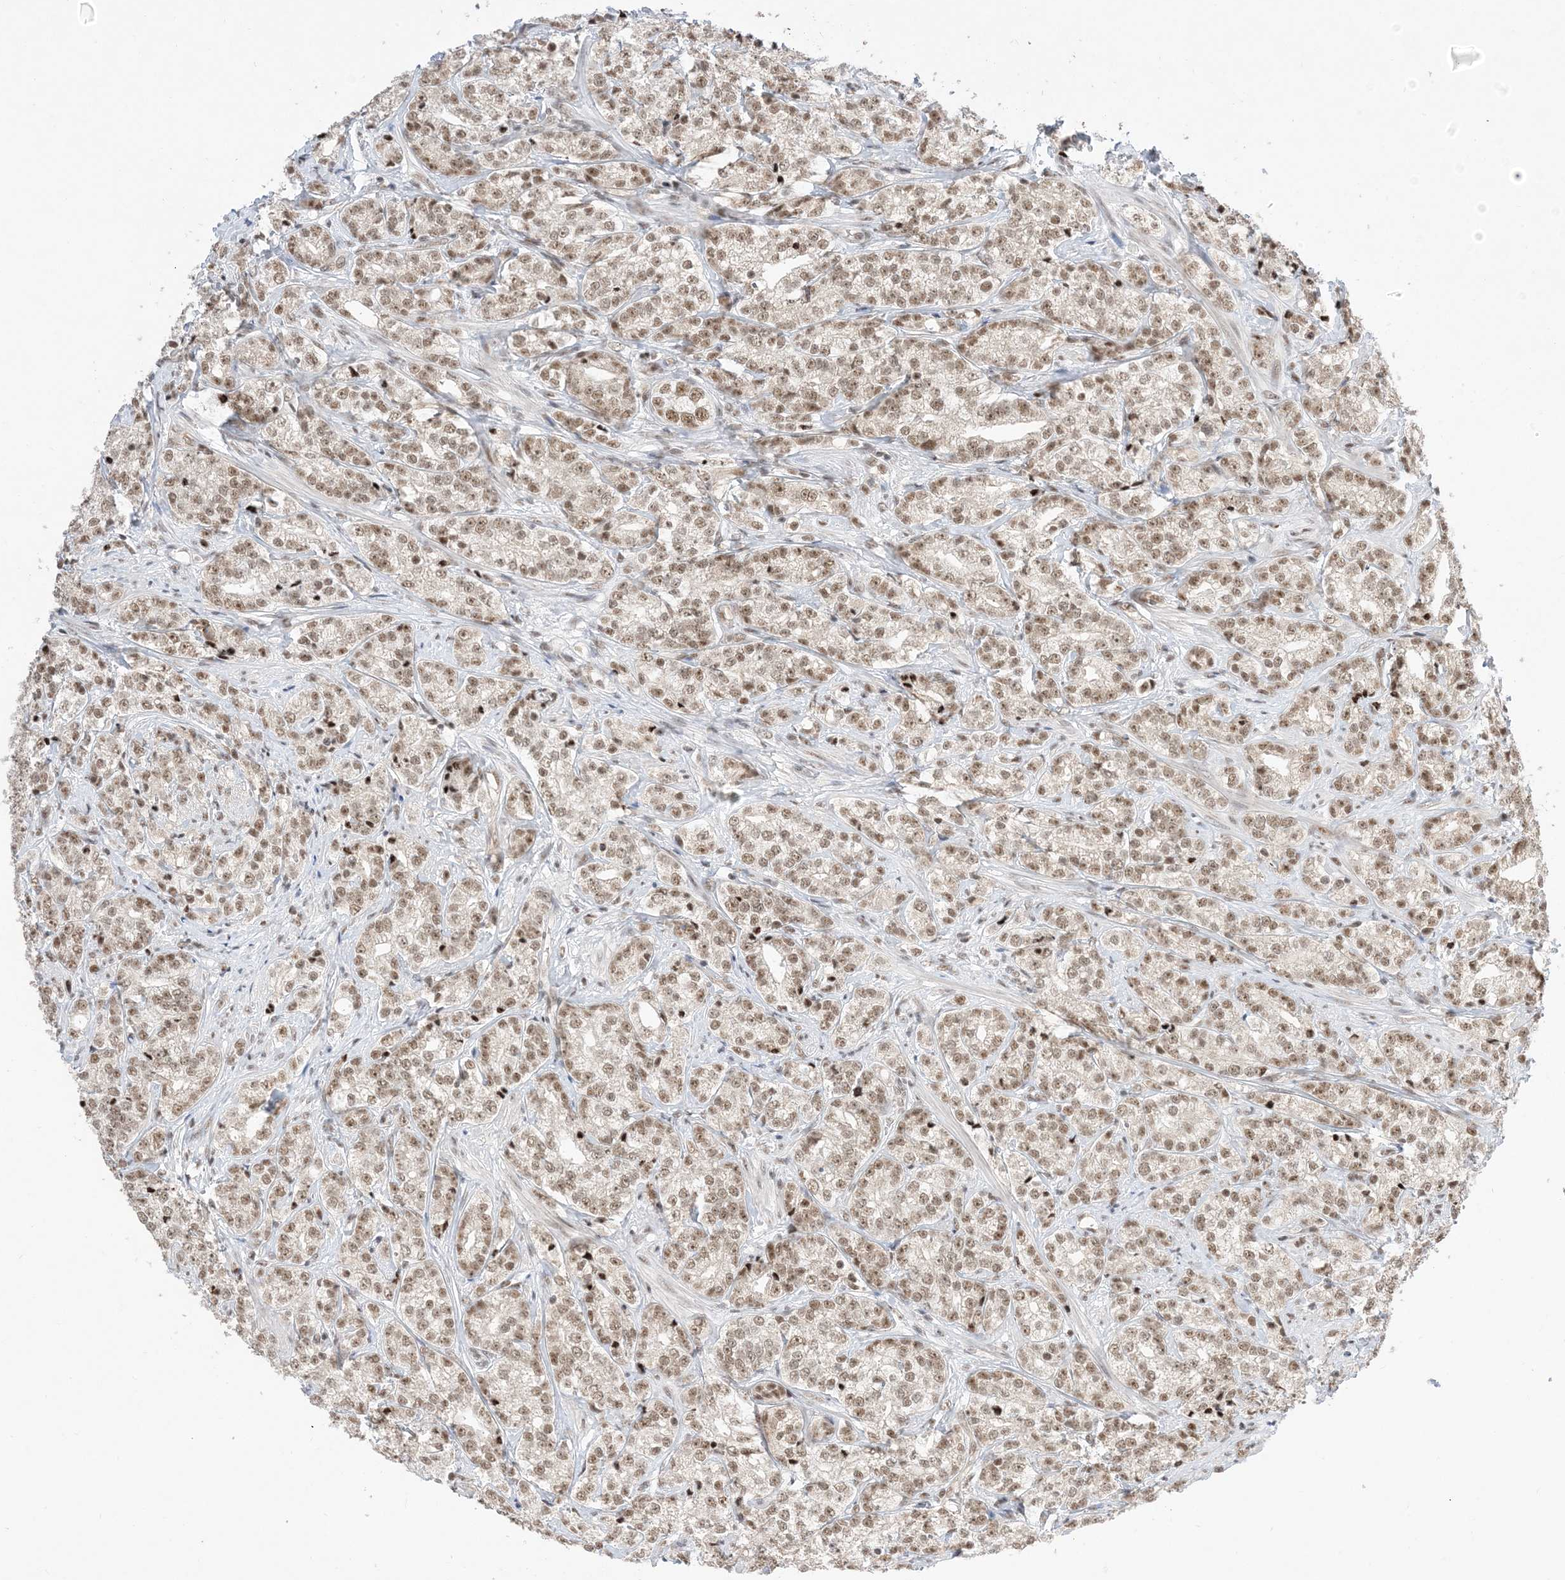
{"staining": {"intensity": "moderate", "quantity": ">75%", "location": "nuclear"}, "tissue": "prostate cancer", "cell_type": "Tumor cells", "image_type": "cancer", "snomed": [{"axis": "morphology", "description": "Adenocarcinoma, High grade"}, {"axis": "topography", "description": "Prostate"}], "caption": "Immunohistochemistry (IHC) photomicrograph of human adenocarcinoma (high-grade) (prostate) stained for a protein (brown), which demonstrates medium levels of moderate nuclear expression in about >75% of tumor cells.", "gene": "SF3A3", "patient": {"sex": "male", "age": 69}}